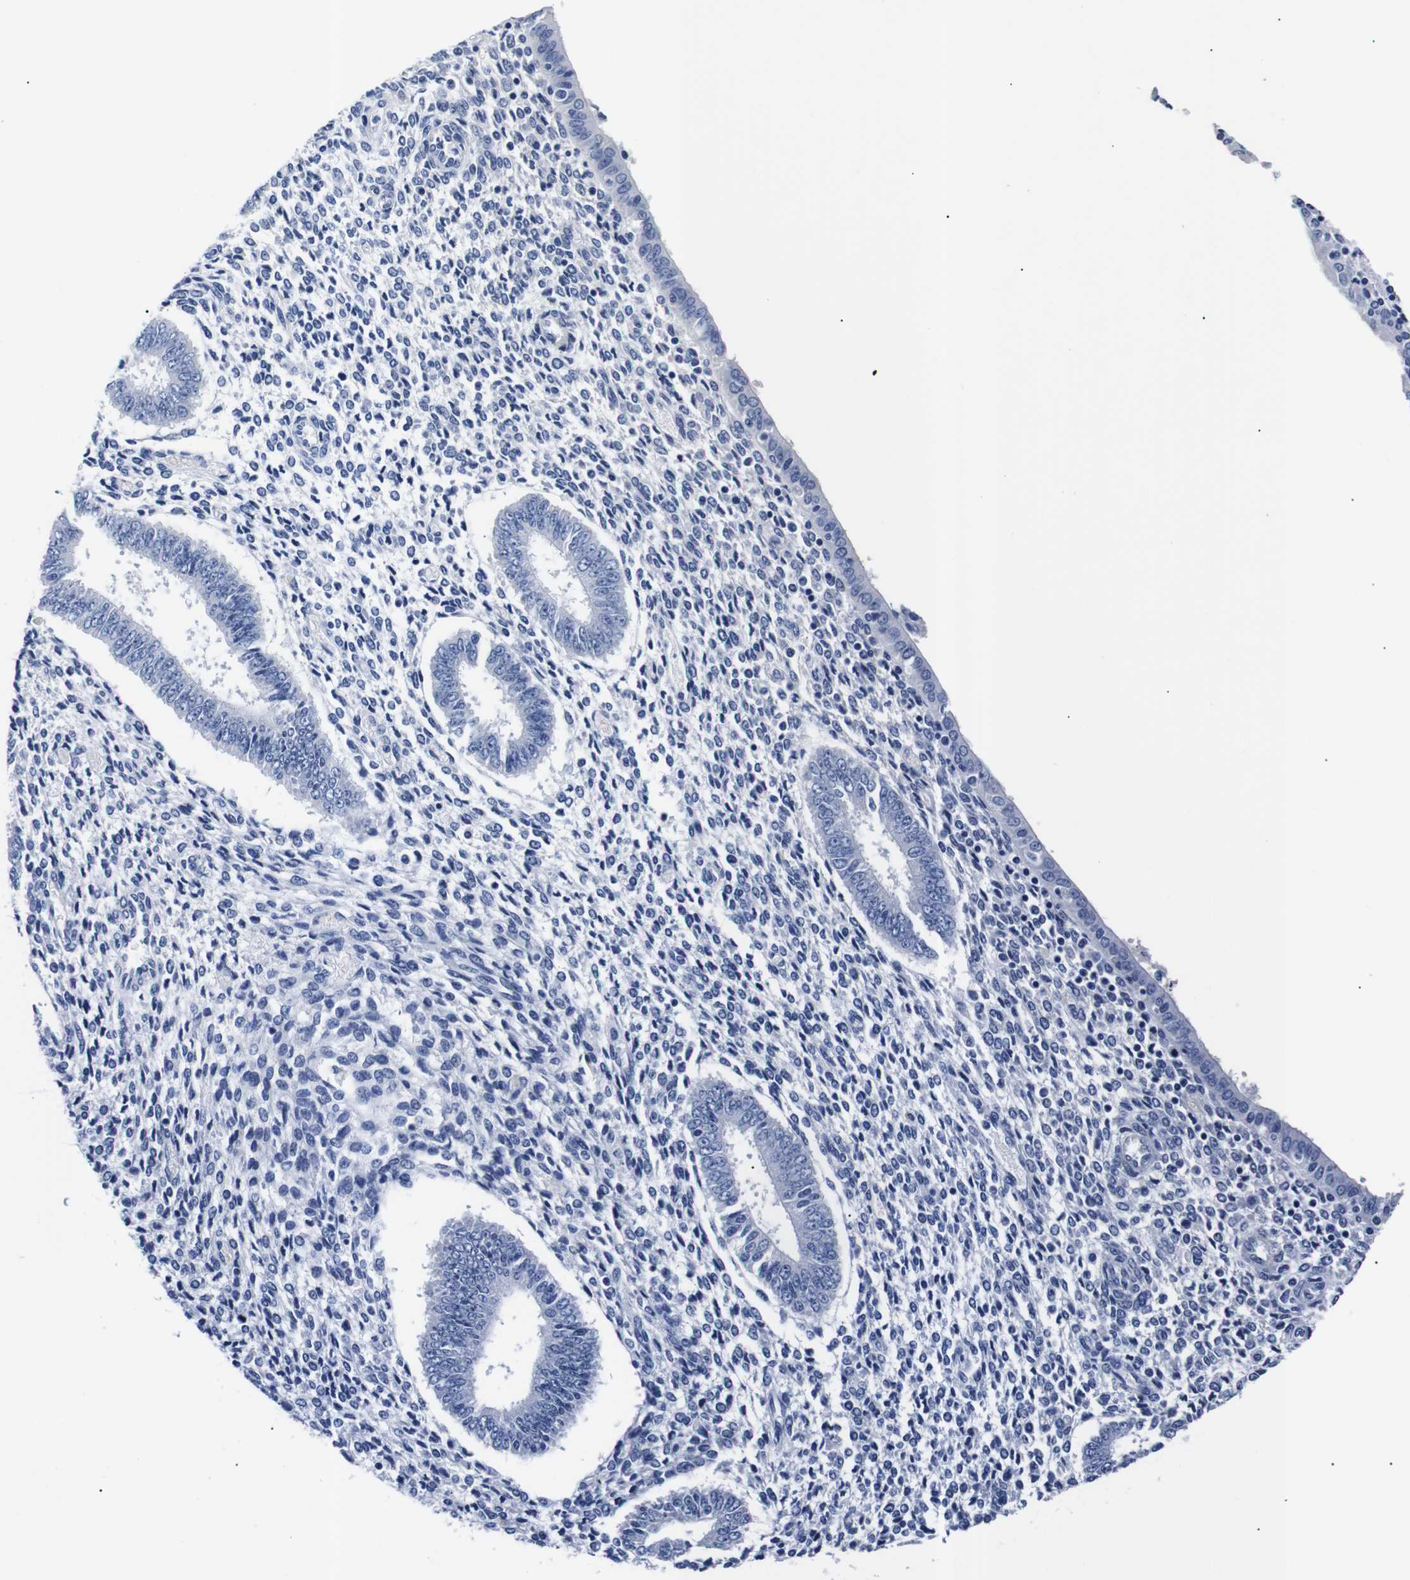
{"staining": {"intensity": "negative", "quantity": "none", "location": "none"}, "tissue": "endometrium", "cell_type": "Cells in endometrial stroma", "image_type": "normal", "snomed": [{"axis": "morphology", "description": "Normal tissue, NOS"}, {"axis": "topography", "description": "Endometrium"}], "caption": "The histopathology image shows no significant expression in cells in endometrial stroma of endometrium.", "gene": "GAP43", "patient": {"sex": "female", "age": 35}}